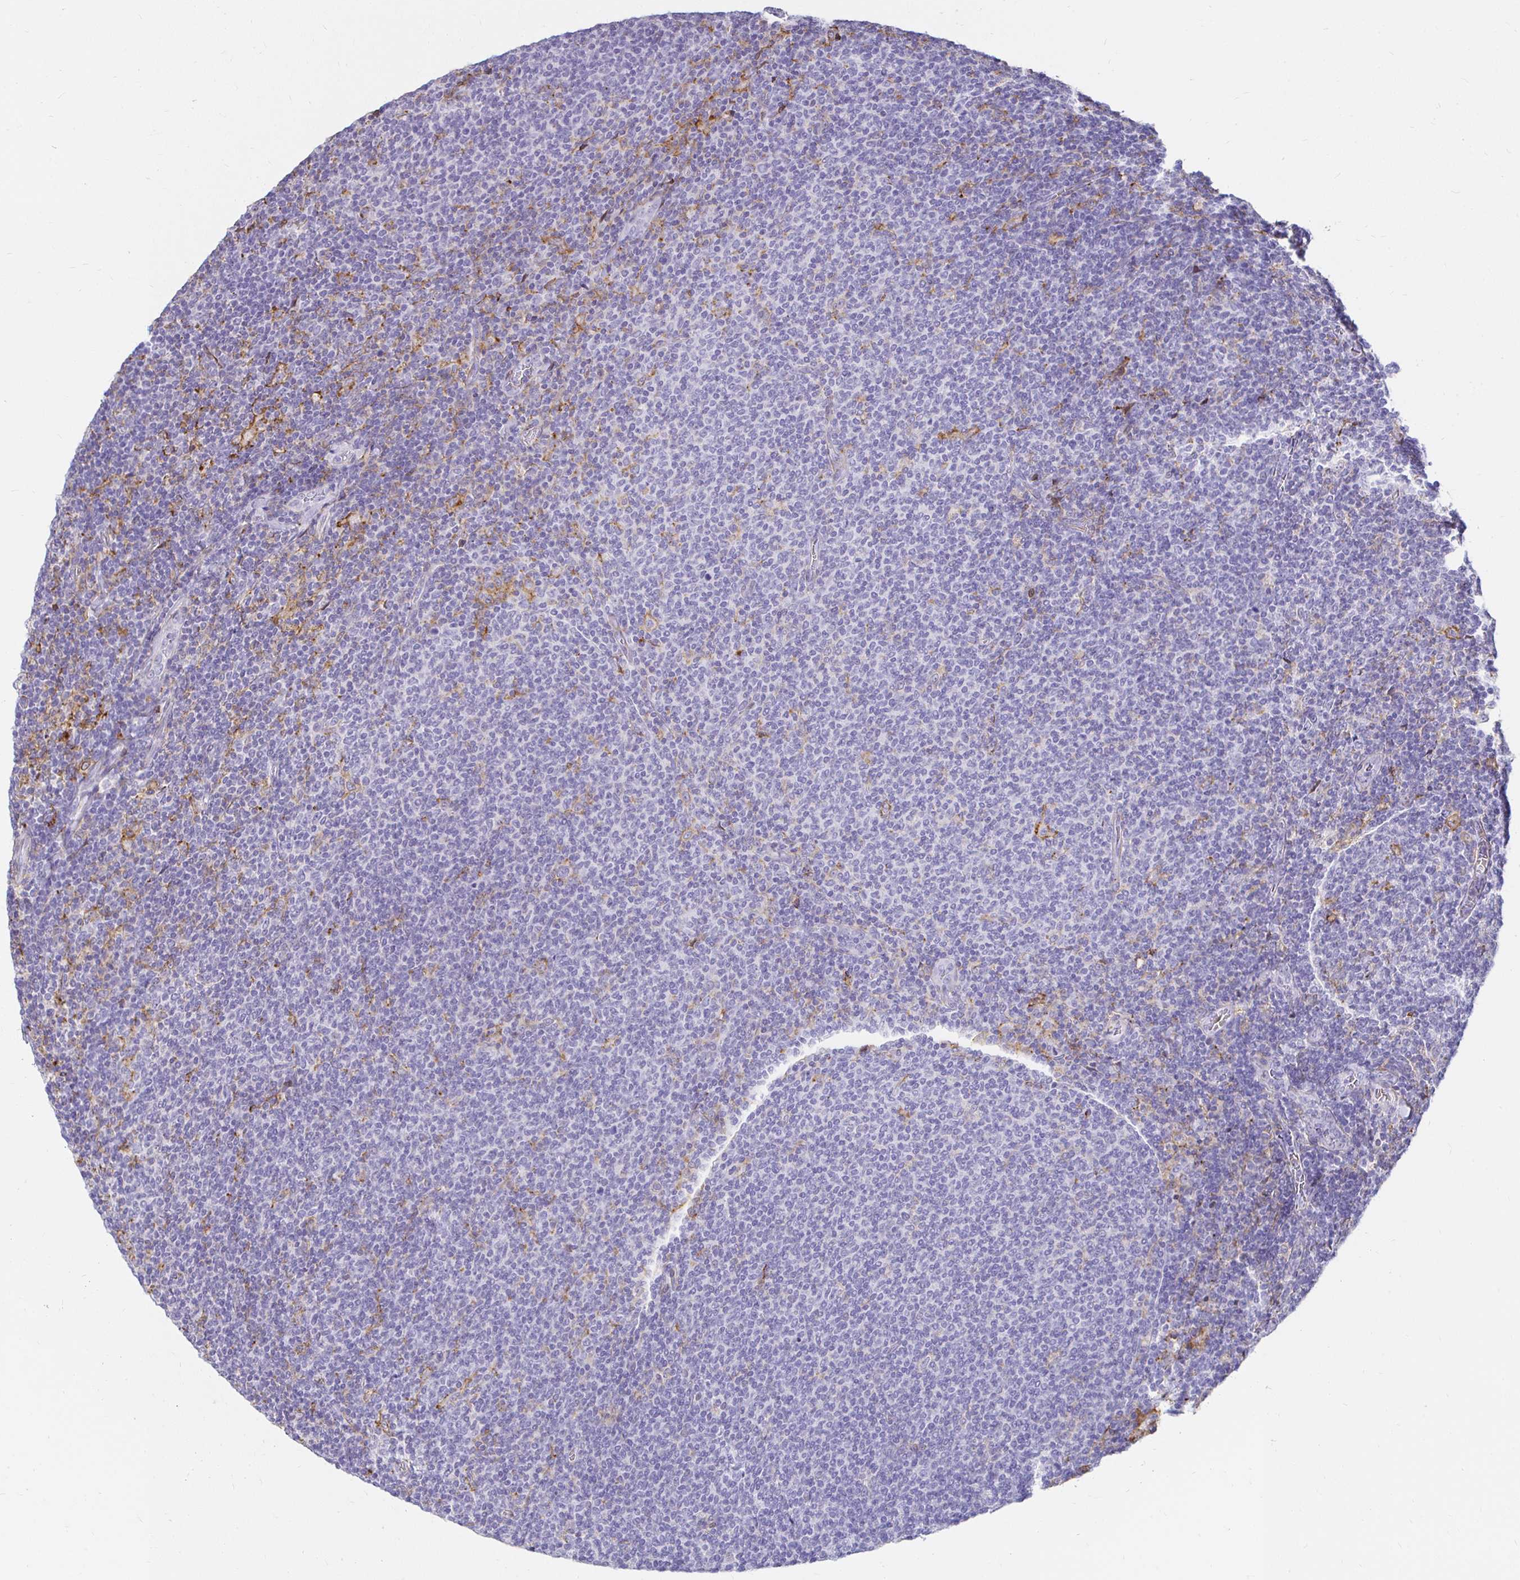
{"staining": {"intensity": "negative", "quantity": "none", "location": "none"}, "tissue": "lymphoma", "cell_type": "Tumor cells", "image_type": "cancer", "snomed": [{"axis": "morphology", "description": "Malignant lymphoma, non-Hodgkin's type, Low grade"}, {"axis": "topography", "description": "Lymph node"}], "caption": "Protein analysis of lymphoma reveals no significant expression in tumor cells. The staining is performed using DAB brown chromogen with nuclei counter-stained in using hematoxylin.", "gene": "TAS1R3", "patient": {"sex": "male", "age": 52}}